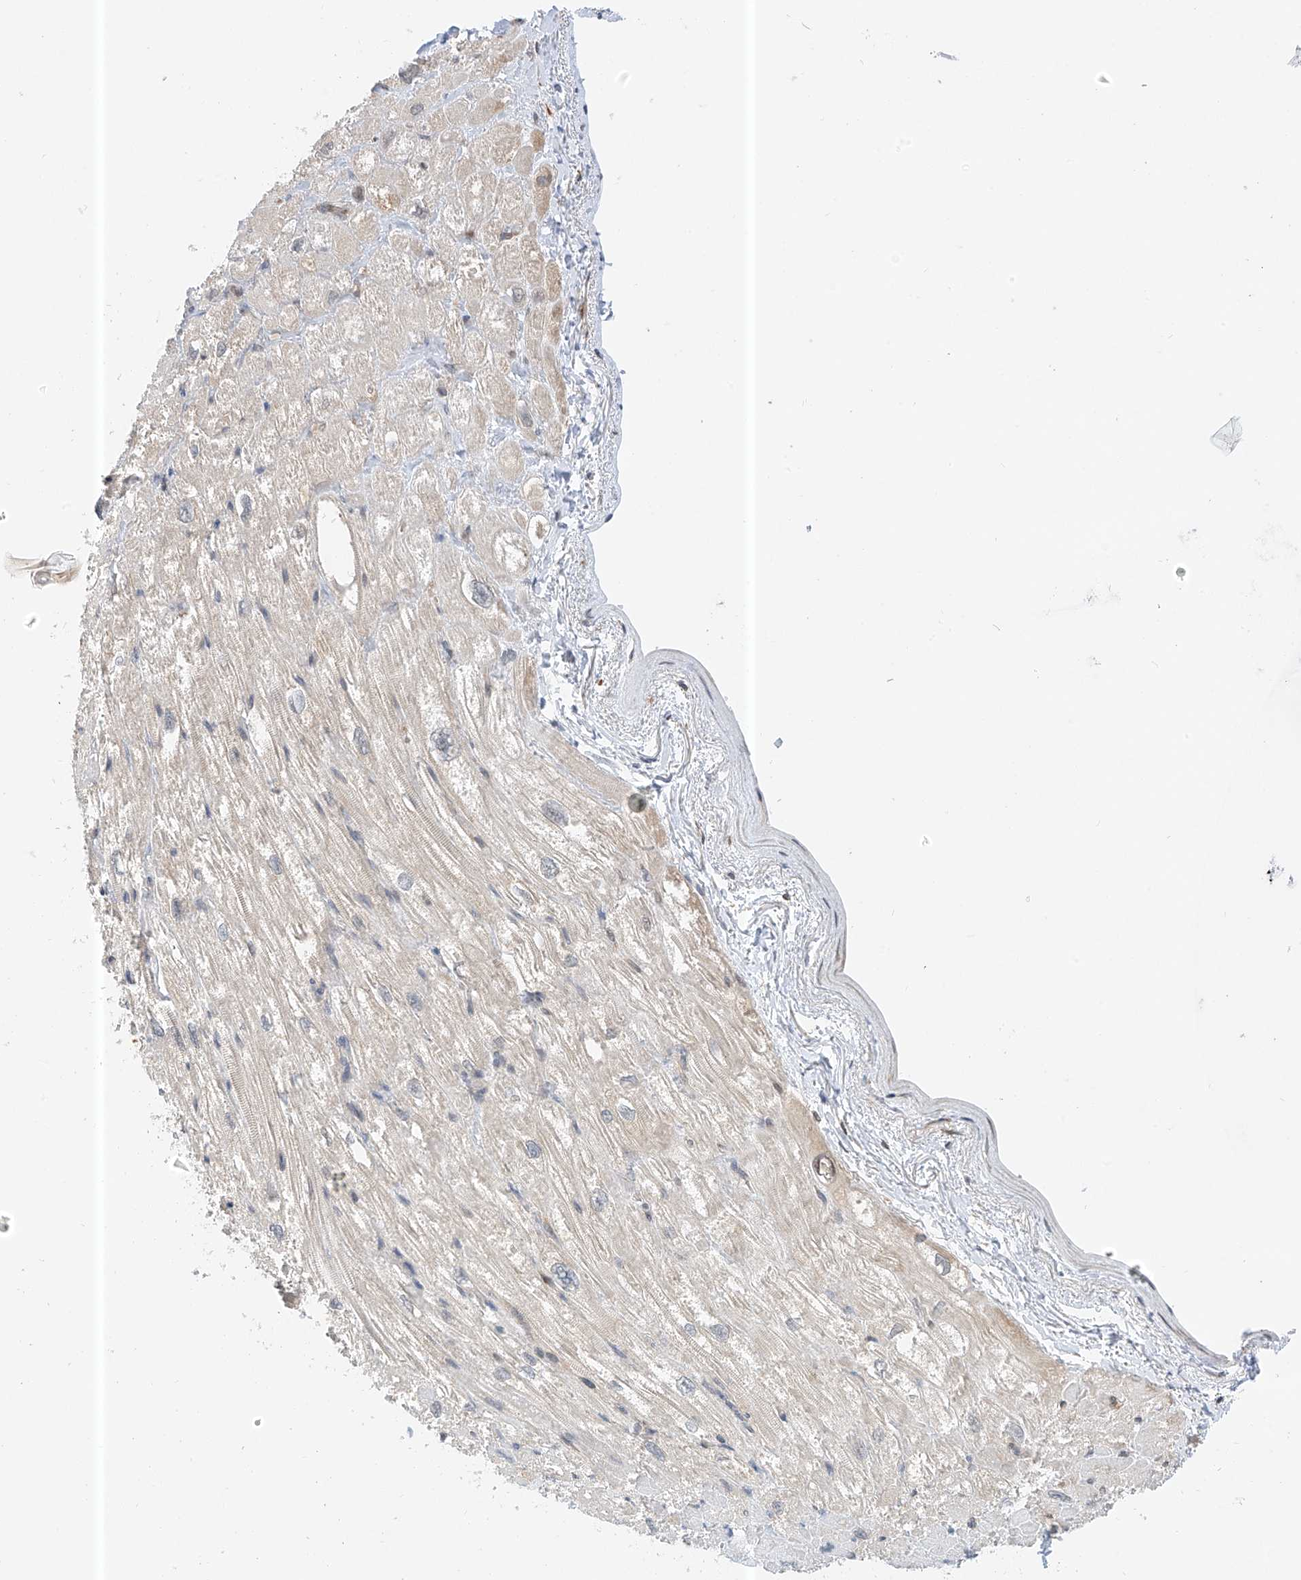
{"staining": {"intensity": "weak", "quantity": "<25%", "location": "cytoplasmic/membranous"}, "tissue": "heart muscle", "cell_type": "Cardiomyocytes", "image_type": "normal", "snomed": [{"axis": "morphology", "description": "Normal tissue, NOS"}, {"axis": "topography", "description": "Heart"}], "caption": "Cardiomyocytes show no significant protein positivity in benign heart muscle.", "gene": "PPA2", "patient": {"sex": "male", "age": 50}}